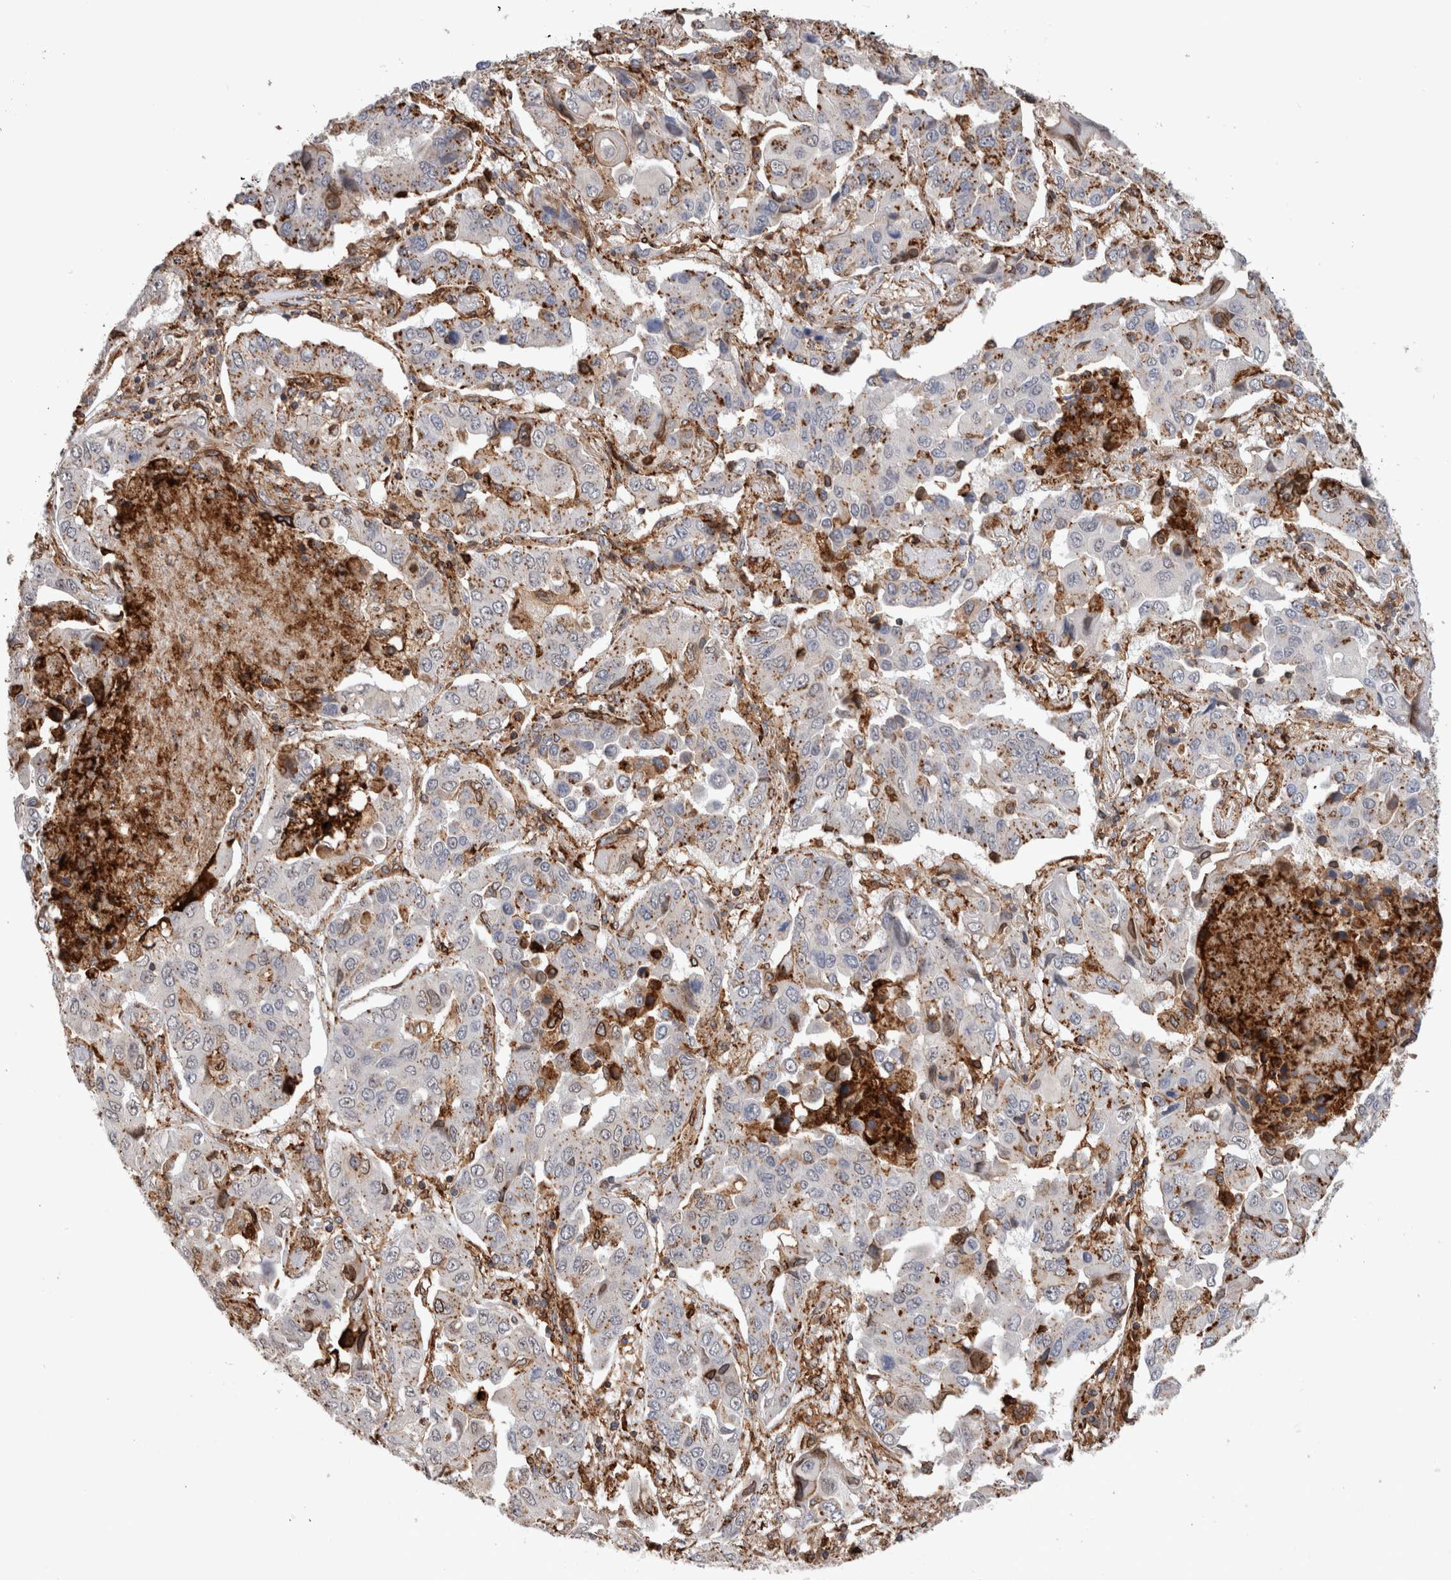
{"staining": {"intensity": "weak", "quantity": ">75%", "location": "cytoplasmic/membranous"}, "tissue": "lung cancer", "cell_type": "Tumor cells", "image_type": "cancer", "snomed": [{"axis": "morphology", "description": "Adenocarcinoma, NOS"}, {"axis": "topography", "description": "Lung"}], "caption": "Immunohistochemistry (IHC) (DAB (3,3'-diaminobenzidine)) staining of human lung cancer demonstrates weak cytoplasmic/membranous protein positivity in approximately >75% of tumor cells.", "gene": "CCDC88B", "patient": {"sex": "female", "age": 65}}